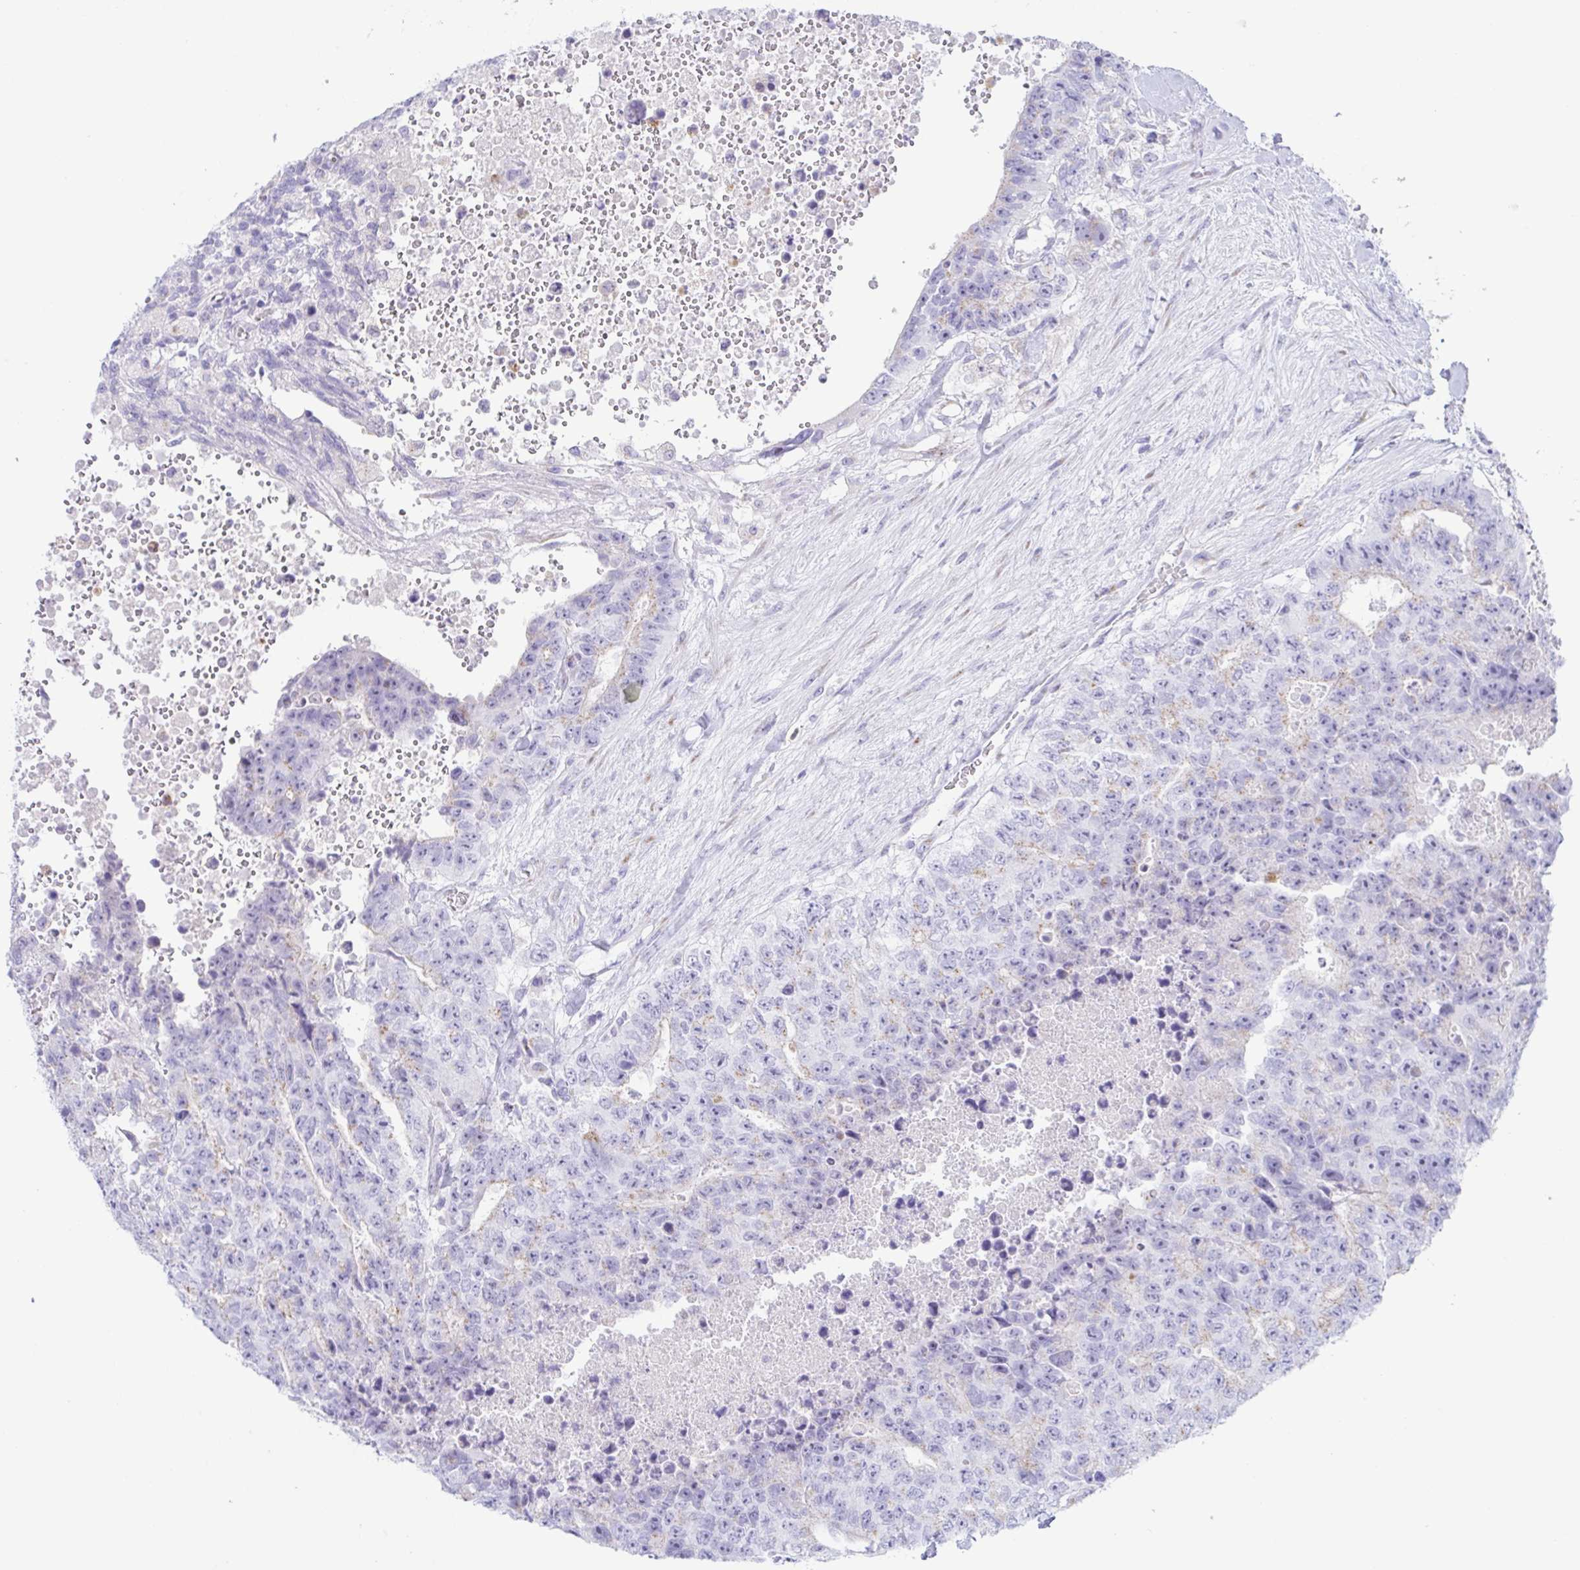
{"staining": {"intensity": "negative", "quantity": "none", "location": "none"}, "tissue": "testis cancer", "cell_type": "Tumor cells", "image_type": "cancer", "snomed": [{"axis": "morphology", "description": "Carcinoma, Embryonal, NOS"}, {"axis": "topography", "description": "Testis"}], "caption": "DAB (3,3'-diaminobenzidine) immunohistochemical staining of human testis embryonal carcinoma reveals no significant staining in tumor cells.", "gene": "AZU1", "patient": {"sex": "male", "age": 24}}